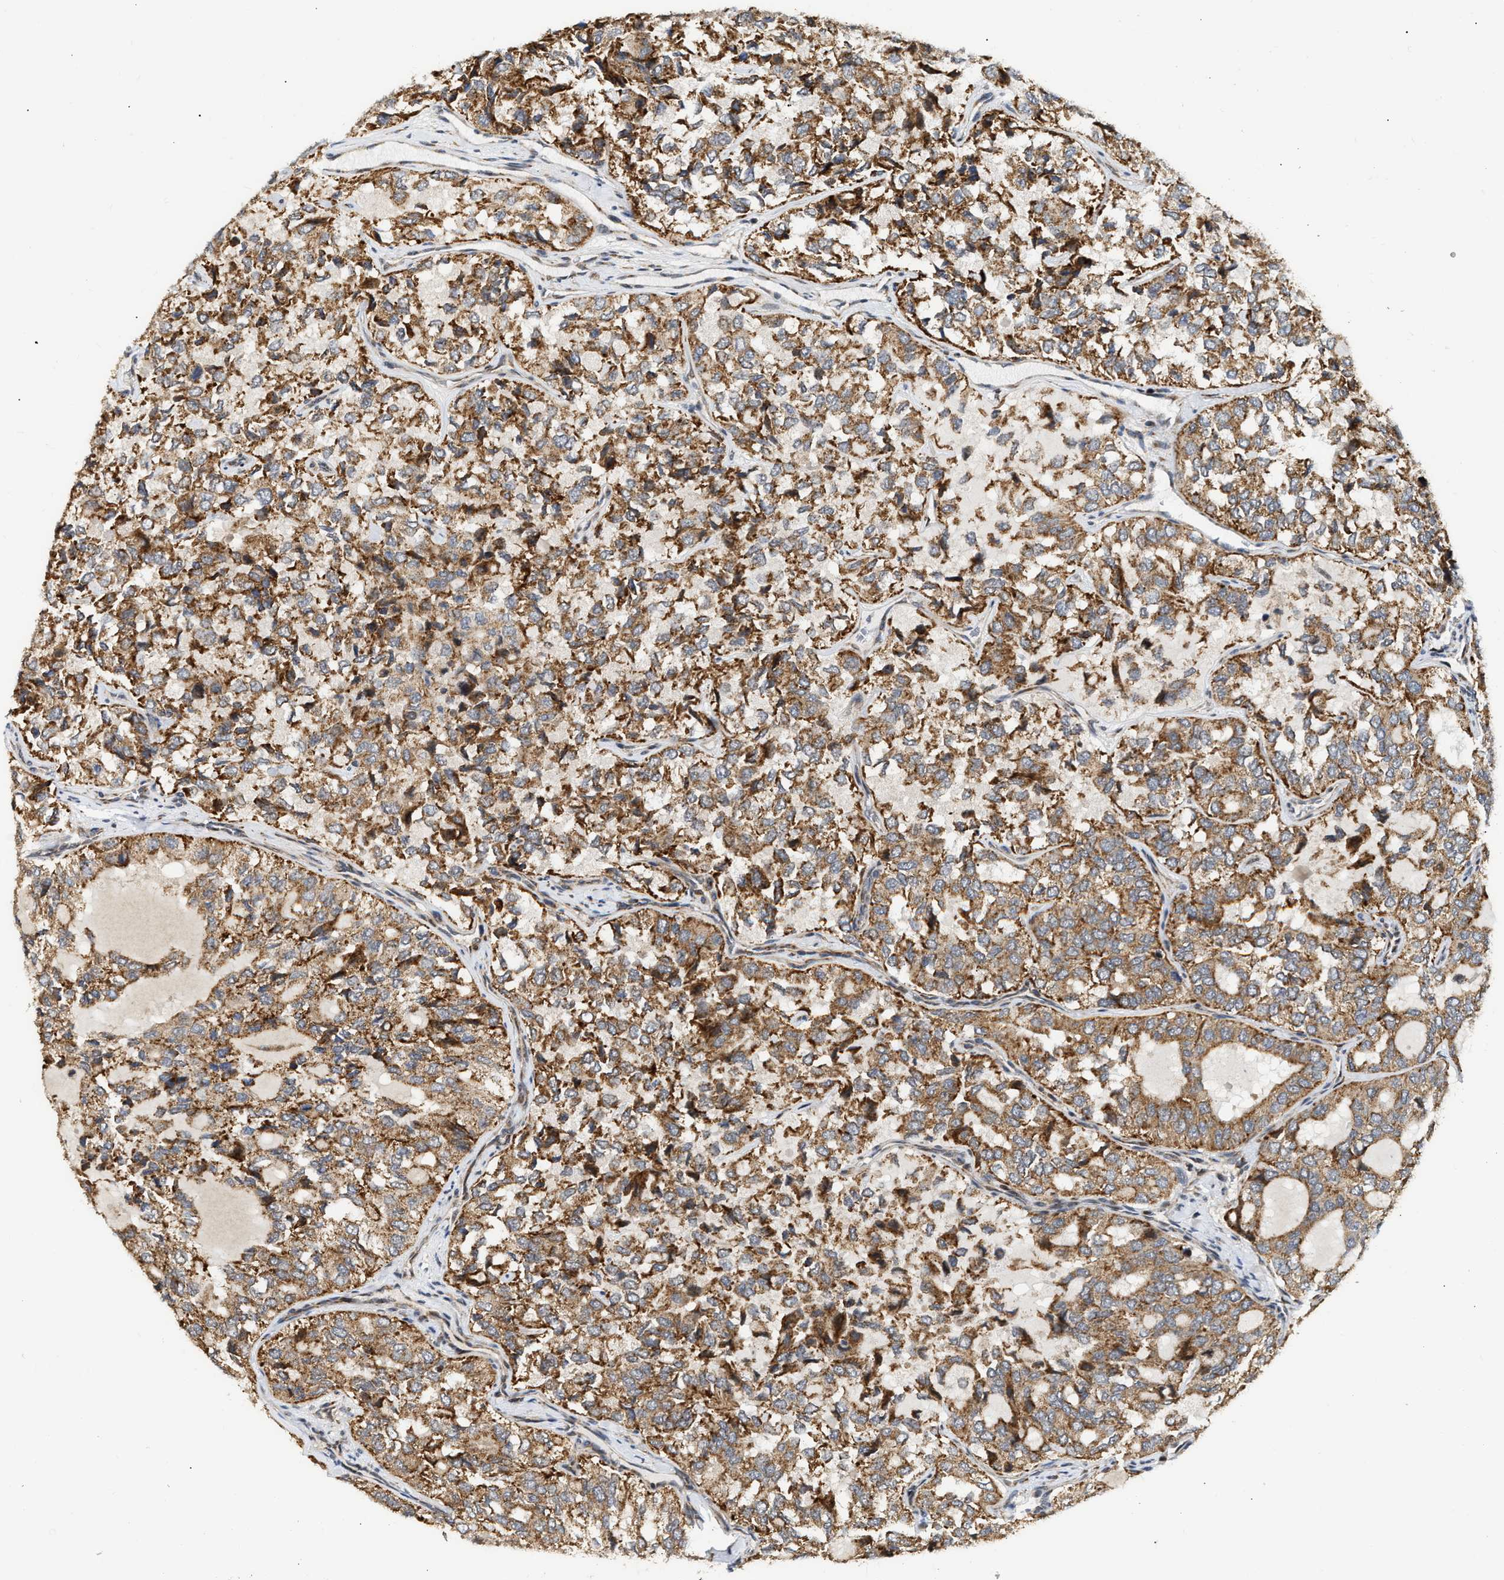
{"staining": {"intensity": "moderate", "quantity": ">75%", "location": "cytoplasmic/membranous"}, "tissue": "thyroid cancer", "cell_type": "Tumor cells", "image_type": "cancer", "snomed": [{"axis": "morphology", "description": "Follicular adenoma carcinoma, NOS"}, {"axis": "topography", "description": "Thyroid gland"}], "caption": "There is medium levels of moderate cytoplasmic/membranous staining in tumor cells of thyroid follicular adenoma carcinoma, as demonstrated by immunohistochemical staining (brown color).", "gene": "DEPTOR", "patient": {"sex": "male", "age": 75}}